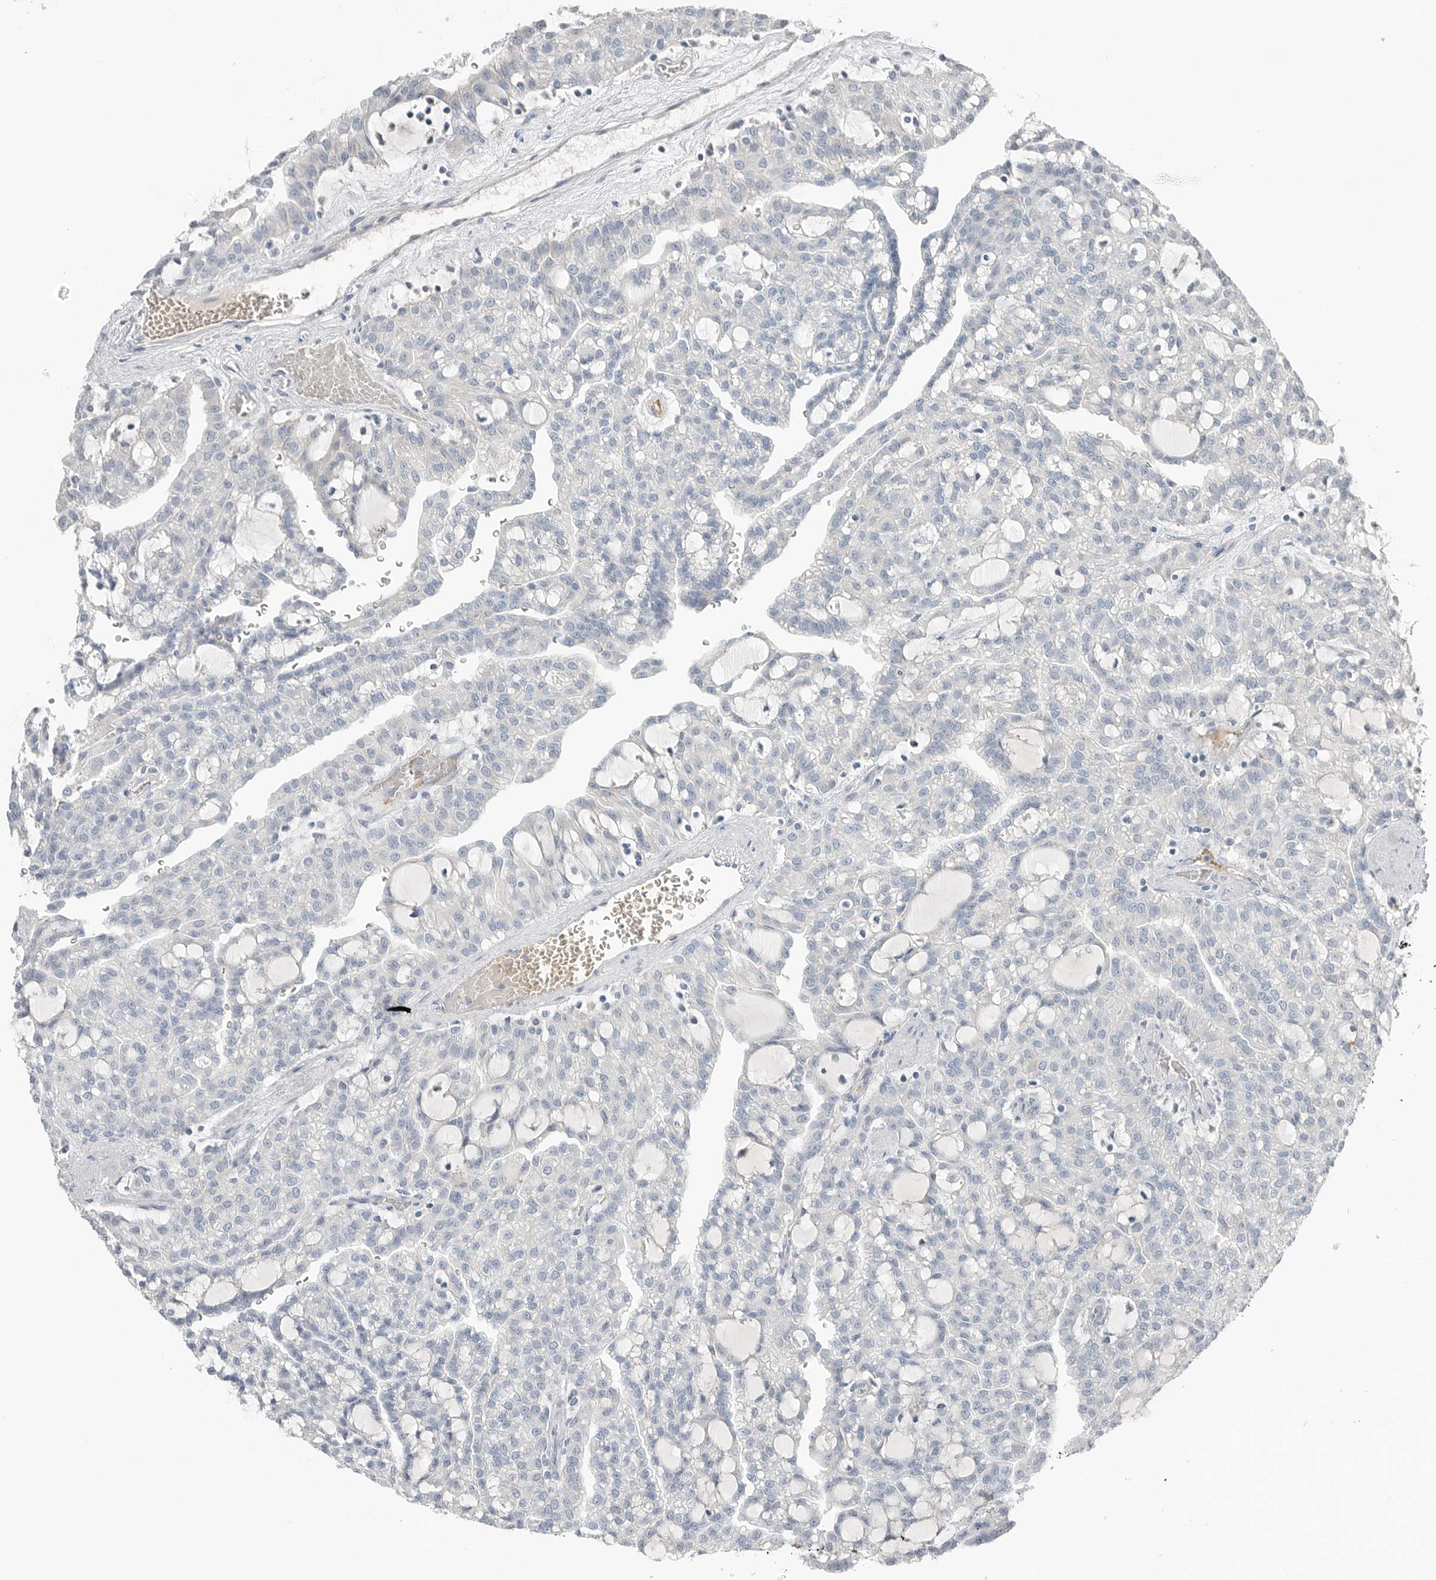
{"staining": {"intensity": "negative", "quantity": "none", "location": "none"}, "tissue": "renal cancer", "cell_type": "Tumor cells", "image_type": "cancer", "snomed": [{"axis": "morphology", "description": "Adenocarcinoma, NOS"}, {"axis": "topography", "description": "Kidney"}], "caption": "The image reveals no staining of tumor cells in adenocarcinoma (renal).", "gene": "SERPINB7", "patient": {"sex": "male", "age": 63}}